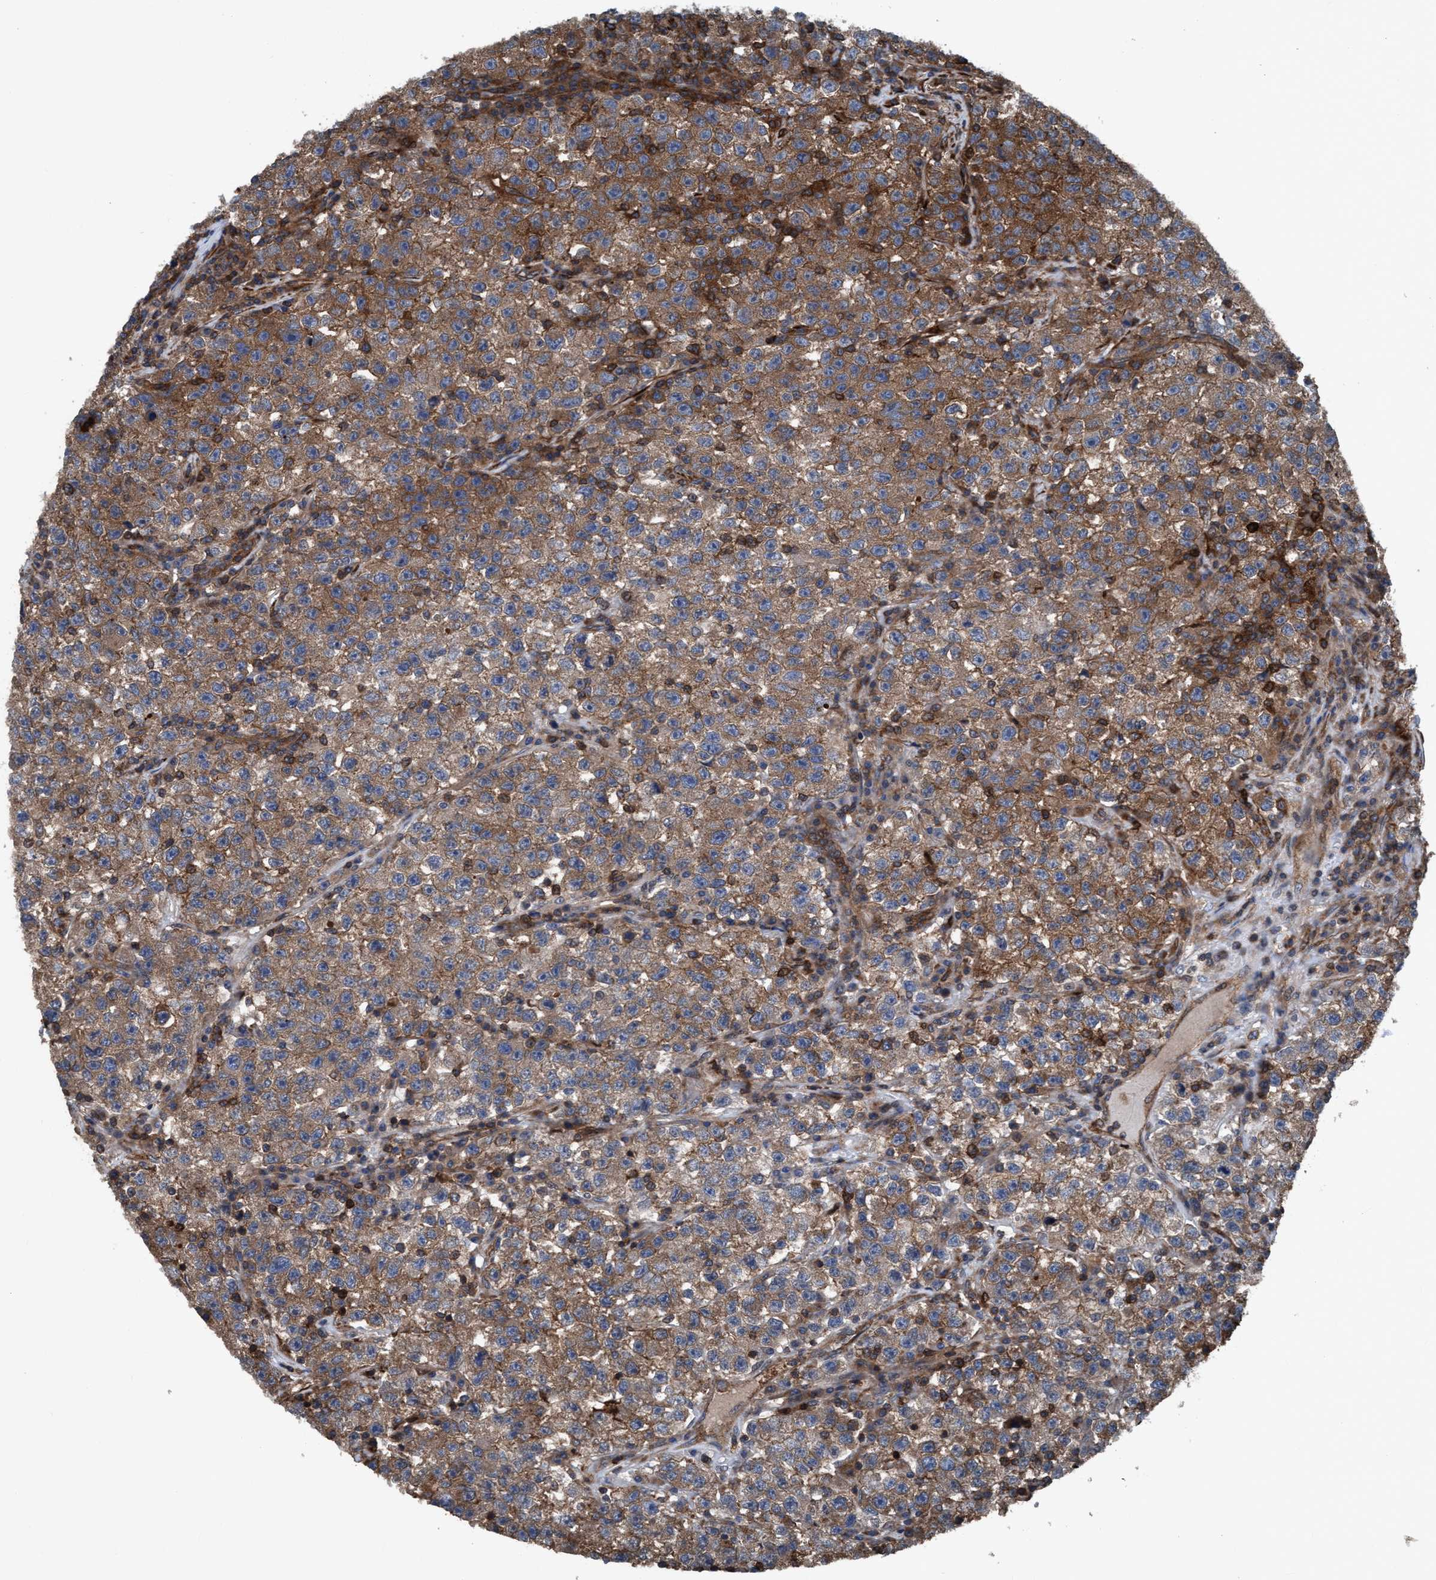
{"staining": {"intensity": "moderate", "quantity": ">75%", "location": "cytoplasmic/membranous"}, "tissue": "testis cancer", "cell_type": "Tumor cells", "image_type": "cancer", "snomed": [{"axis": "morphology", "description": "Seminoma, NOS"}, {"axis": "topography", "description": "Testis"}], "caption": "A brown stain highlights moderate cytoplasmic/membranous positivity of a protein in human seminoma (testis) tumor cells.", "gene": "NMT1", "patient": {"sex": "male", "age": 22}}